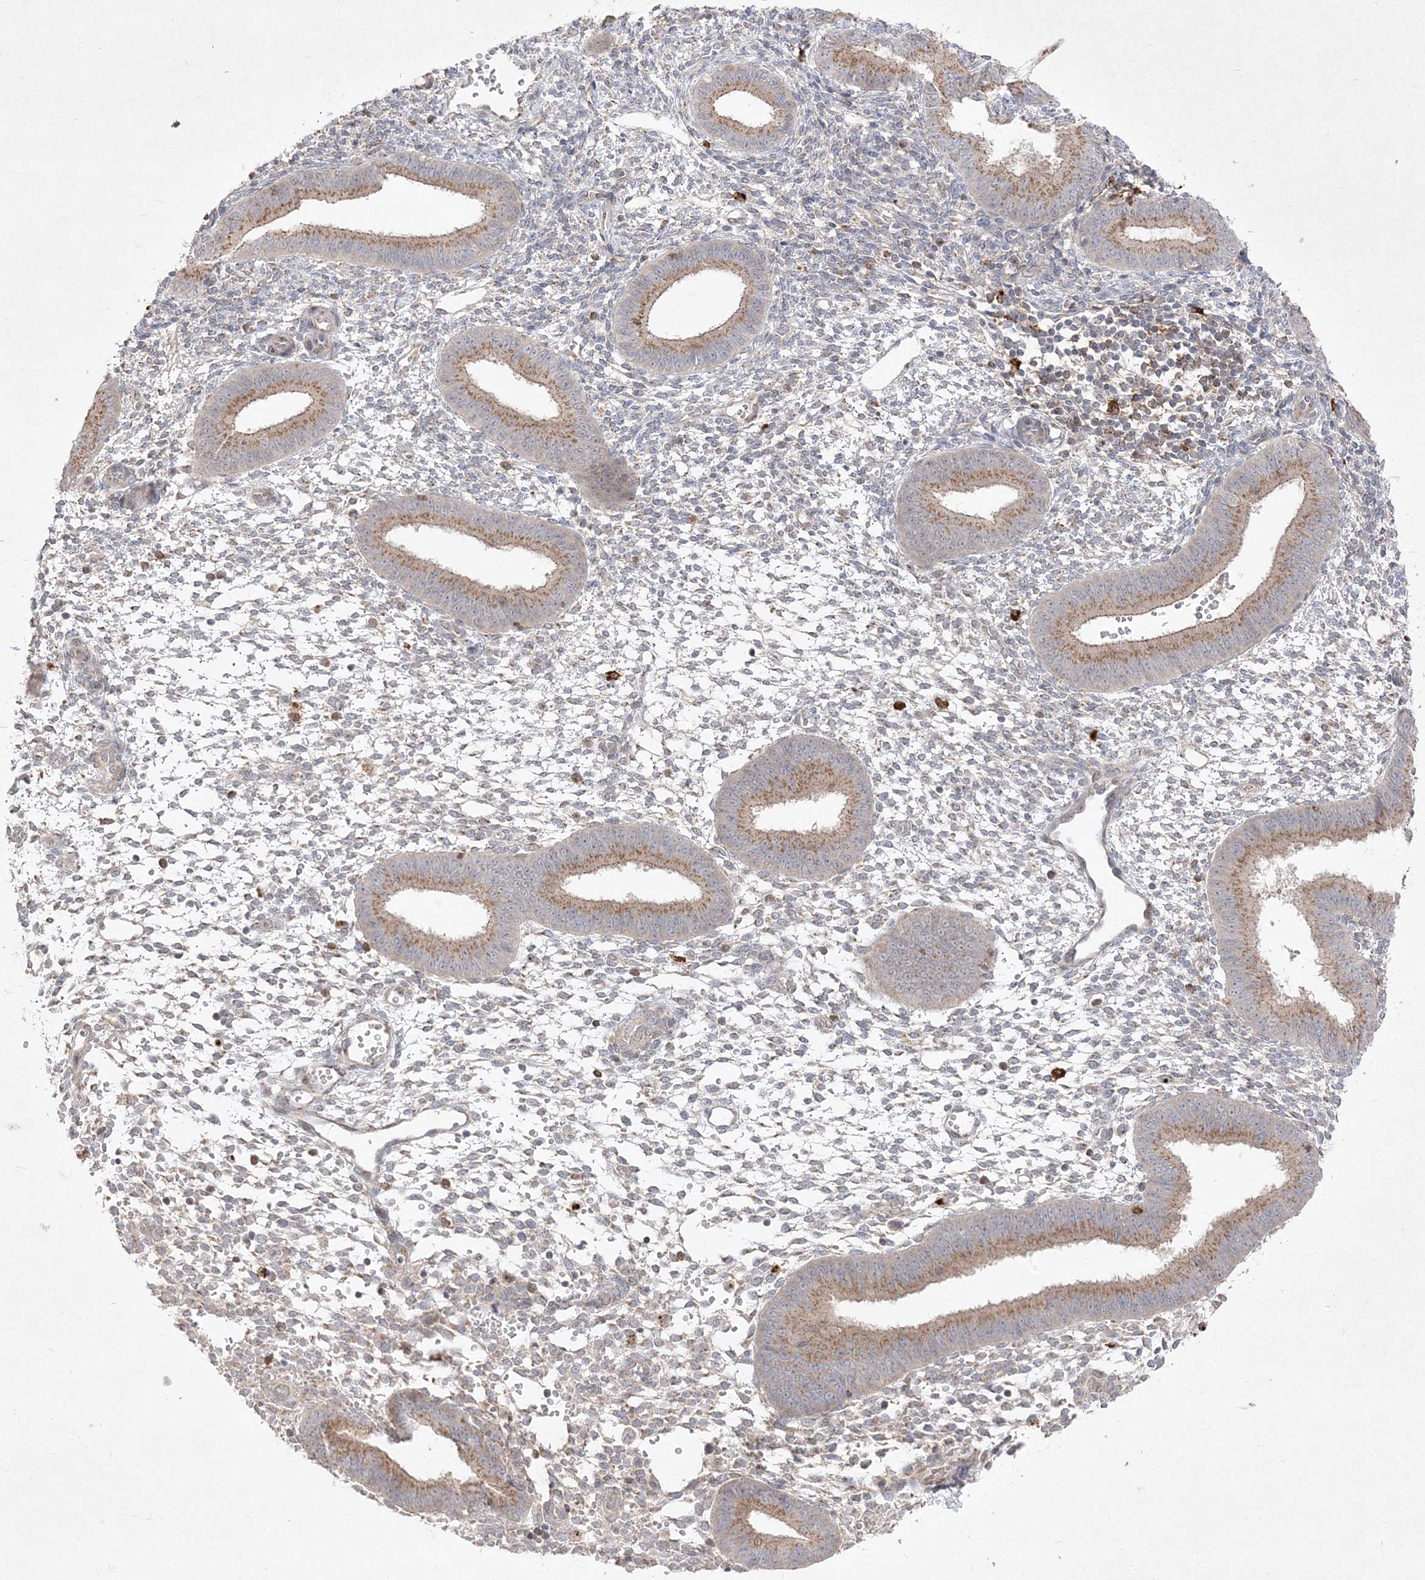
{"staining": {"intensity": "weak", "quantity": "<25%", "location": "cytoplasmic/membranous"}, "tissue": "endometrium", "cell_type": "Cells in endometrial stroma", "image_type": "normal", "snomed": [{"axis": "morphology", "description": "Normal tissue, NOS"}, {"axis": "topography", "description": "Uterus"}, {"axis": "topography", "description": "Endometrium"}], "caption": "High magnification brightfield microscopy of normal endometrium stained with DAB (3,3'-diaminobenzidine) (brown) and counterstained with hematoxylin (blue): cells in endometrial stroma show no significant expression.", "gene": "CLNK", "patient": {"sex": "female", "age": 48}}